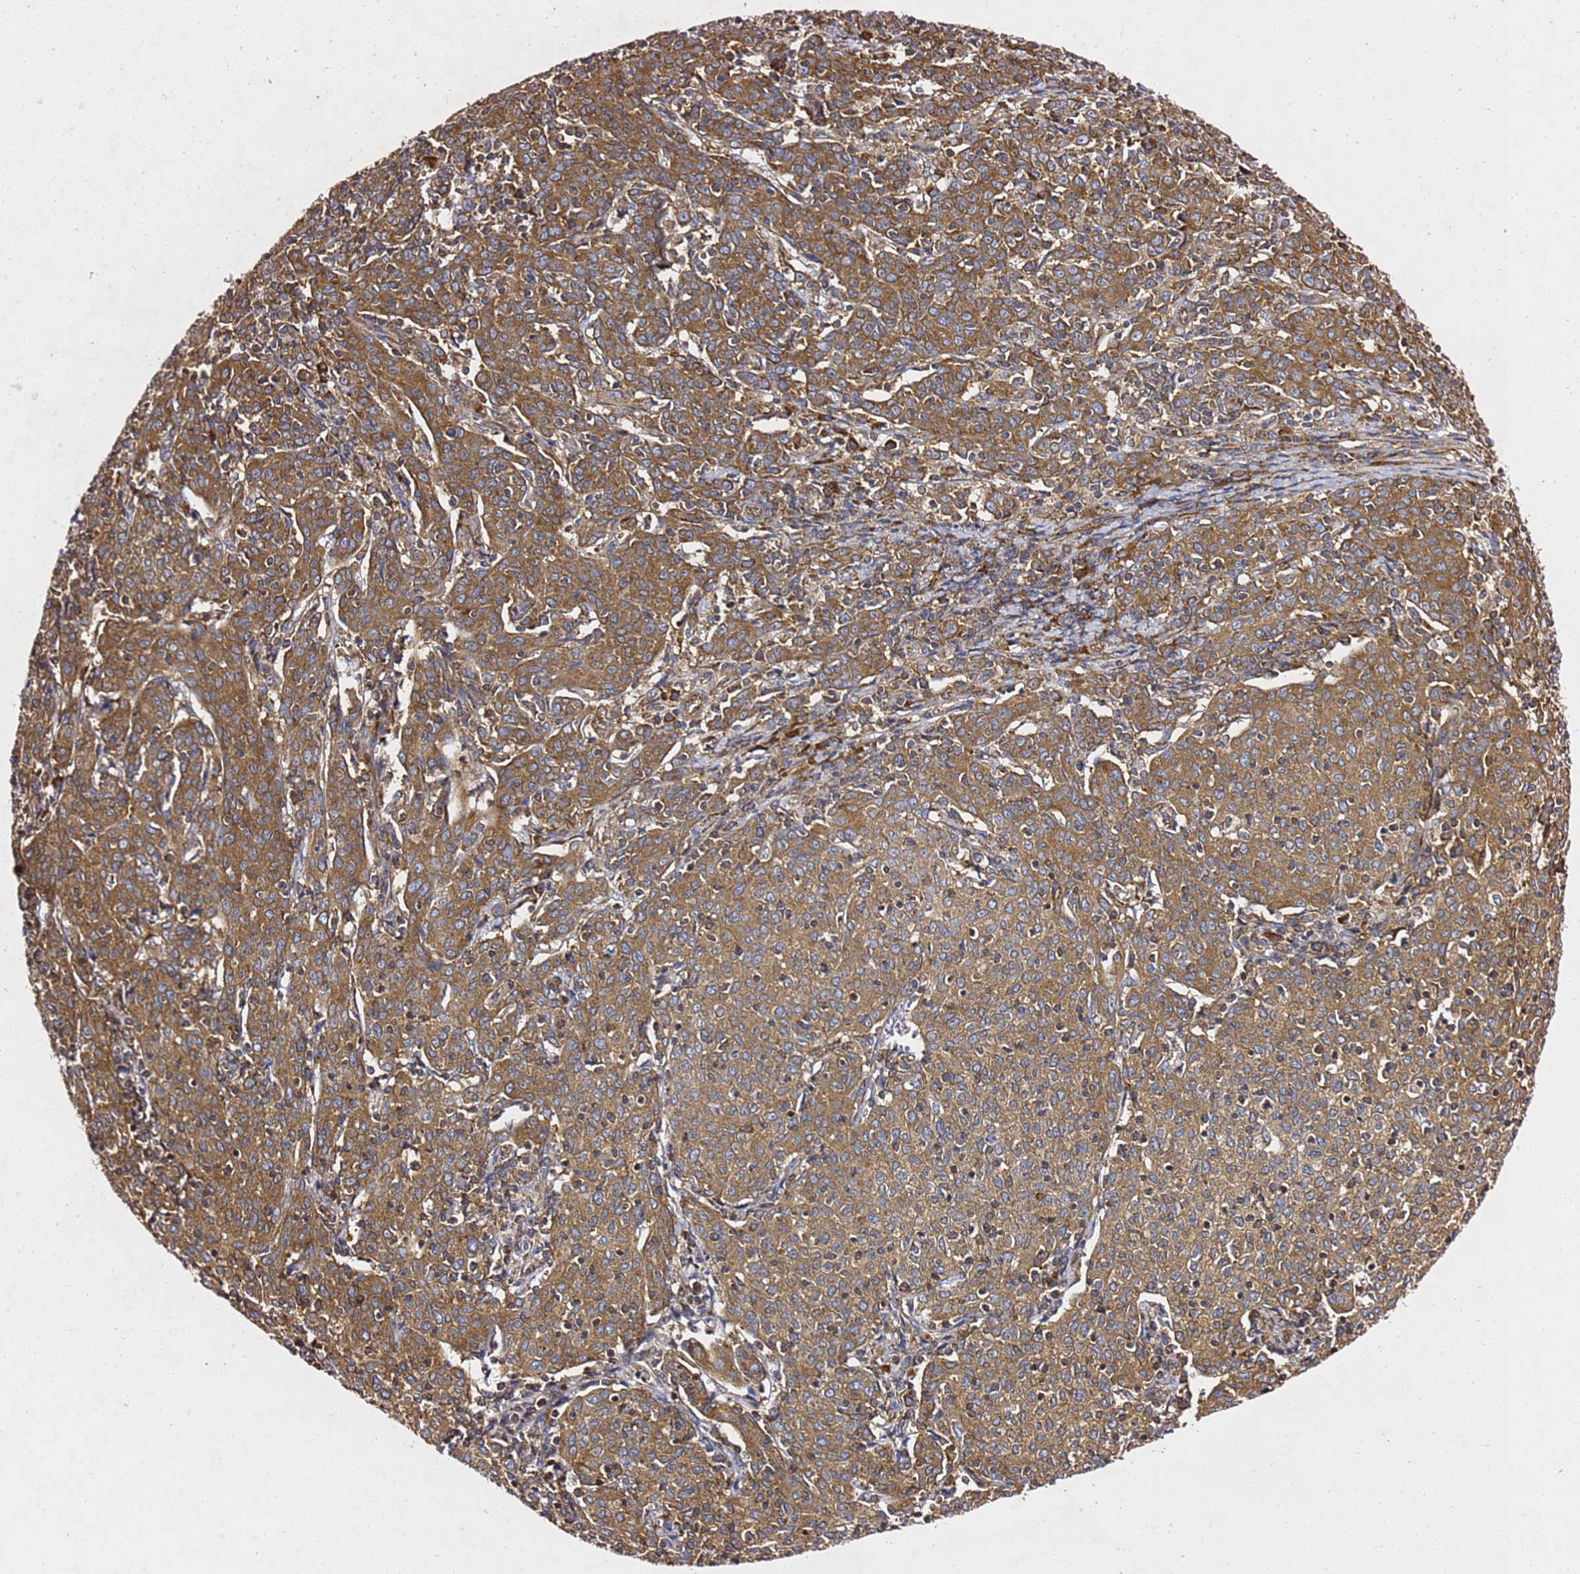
{"staining": {"intensity": "moderate", "quantity": ">75%", "location": "cytoplasmic/membranous"}, "tissue": "cervical cancer", "cell_type": "Tumor cells", "image_type": "cancer", "snomed": [{"axis": "morphology", "description": "Squamous cell carcinoma, NOS"}, {"axis": "topography", "description": "Cervix"}], "caption": "This is a micrograph of immunohistochemistry (IHC) staining of squamous cell carcinoma (cervical), which shows moderate positivity in the cytoplasmic/membranous of tumor cells.", "gene": "TPST1", "patient": {"sex": "female", "age": 67}}